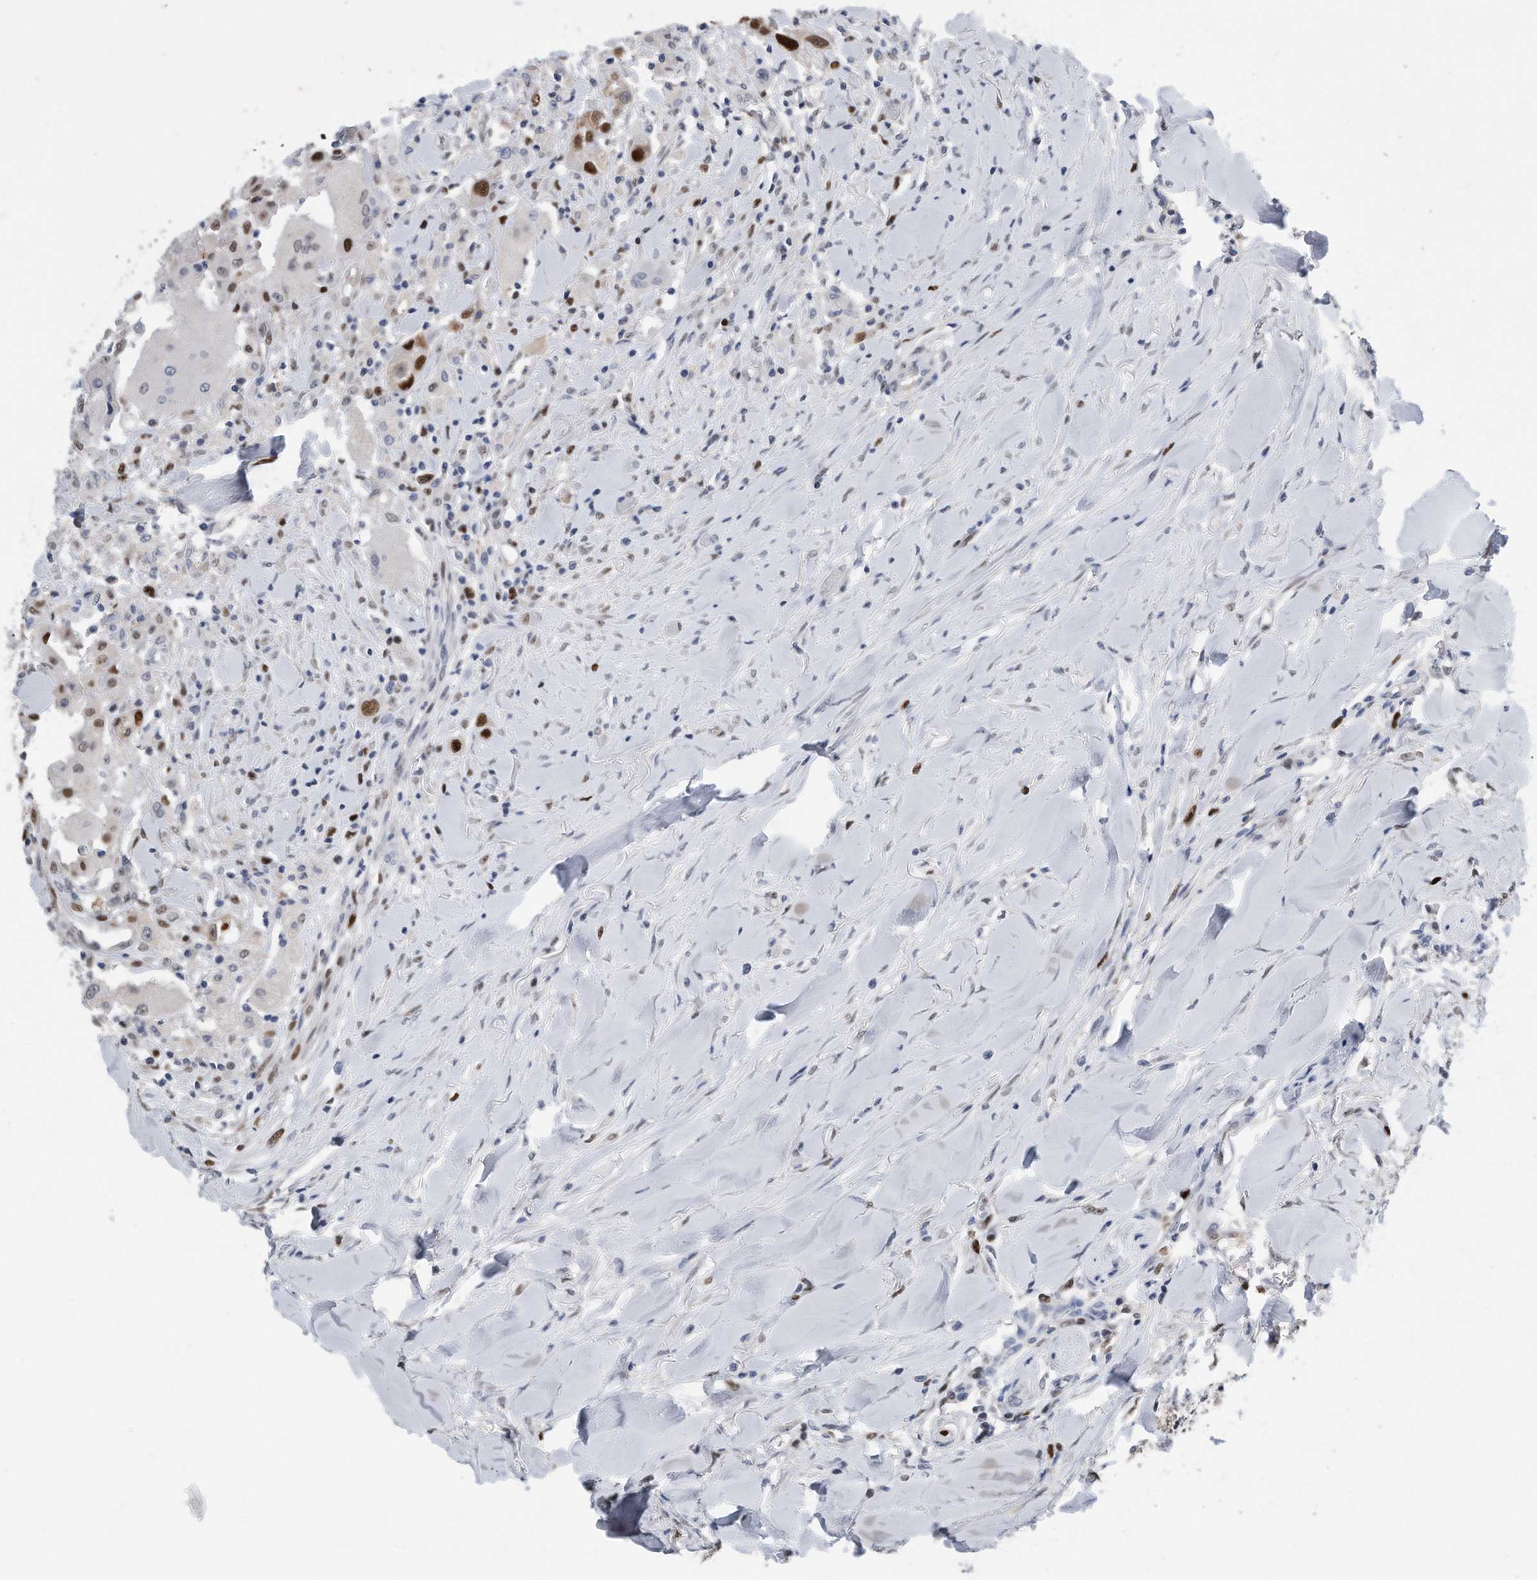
{"staining": {"intensity": "strong", "quantity": "25%-75%", "location": "nuclear"}, "tissue": "head and neck cancer", "cell_type": "Tumor cells", "image_type": "cancer", "snomed": [{"axis": "morphology", "description": "Normal tissue, NOS"}, {"axis": "morphology", "description": "Squamous cell carcinoma, NOS"}, {"axis": "topography", "description": "Skeletal muscle"}, {"axis": "topography", "description": "Head-Neck"}], "caption": "This is an image of immunohistochemistry (IHC) staining of head and neck cancer, which shows strong expression in the nuclear of tumor cells.", "gene": "PCNA", "patient": {"sex": "male", "age": 51}}